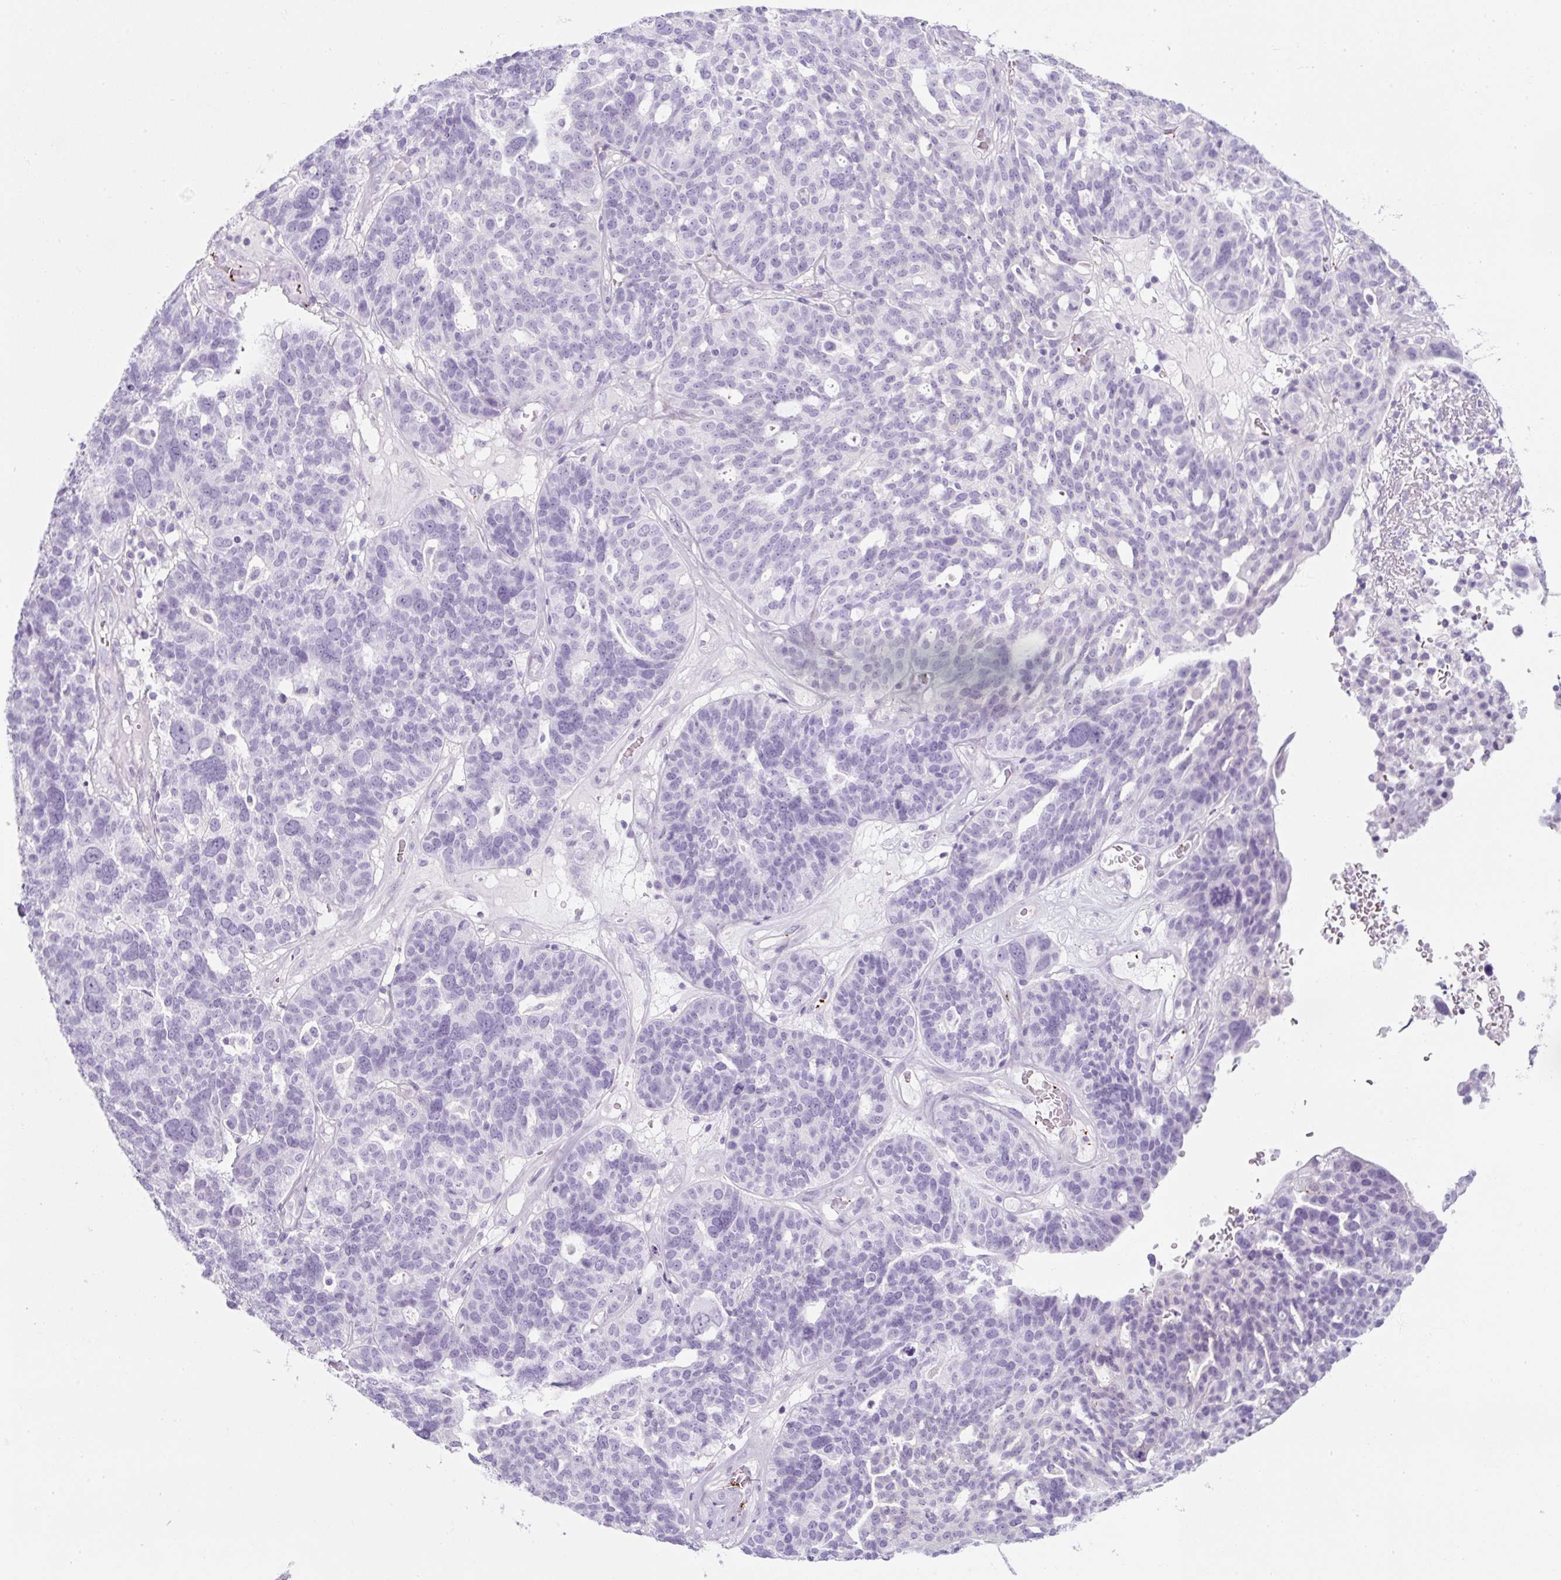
{"staining": {"intensity": "negative", "quantity": "none", "location": "none"}, "tissue": "ovarian cancer", "cell_type": "Tumor cells", "image_type": "cancer", "snomed": [{"axis": "morphology", "description": "Cystadenocarcinoma, serous, NOS"}, {"axis": "topography", "description": "Ovary"}], "caption": "IHC photomicrograph of neoplastic tissue: ovarian serous cystadenocarcinoma stained with DAB (3,3'-diaminobenzidine) shows no significant protein expression in tumor cells. (DAB (3,3'-diaminobenzidine) immunohistochemistry (IHC), high magnification).", "gene": "PF4V1", "patient": {"sex": "female", "age": 59}}